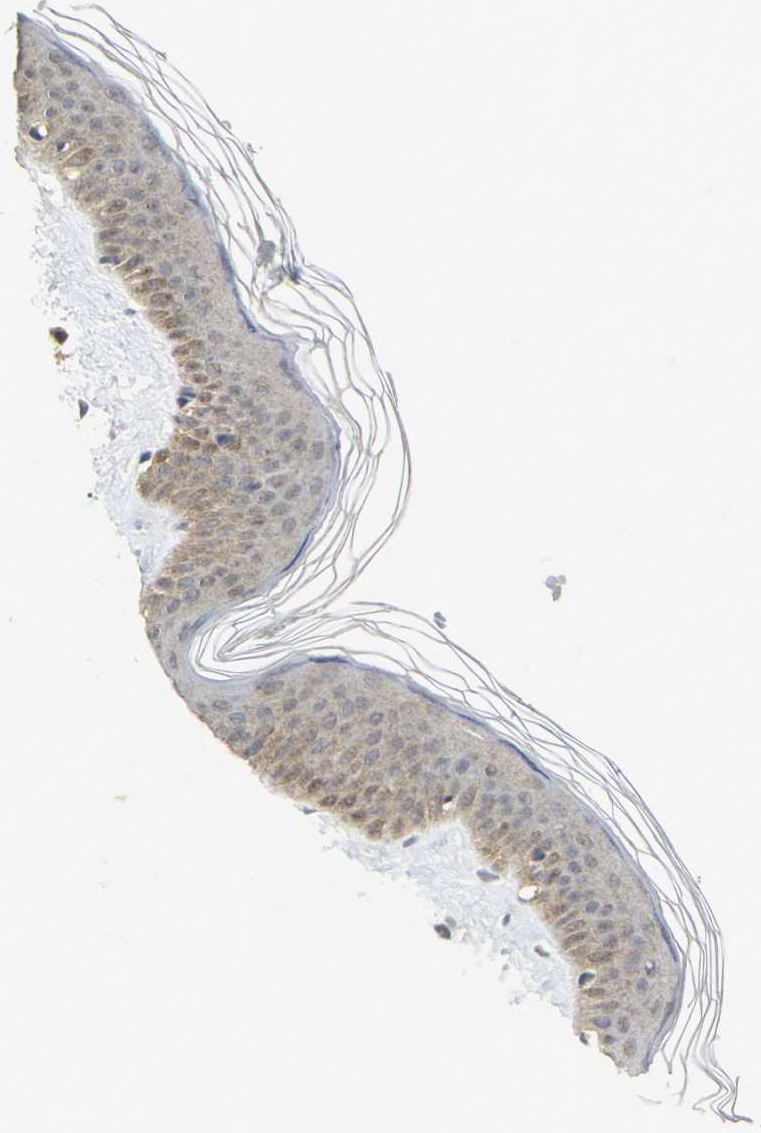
{"staining": {"intensity": "moderate", "quantity": ">75%", "location": "cytoplasmic/membranous"}, "tissue": "skin", "cell_type": "Fibroblasts", "image_type": "normal", "snomed": [{"axis": "morphology", "description": "Normal tissue, NOS"}, {"axis": "topography", "description": "Skin"}], "caption": "This histopathology image reveals immunohistochemistry staining of normal skin, with medium moderate cytoplasmic/membranous positivity in about >75% of fibroblasts.", "gene": "PPIA", "patient": {"sex": "female", "age": 56}}